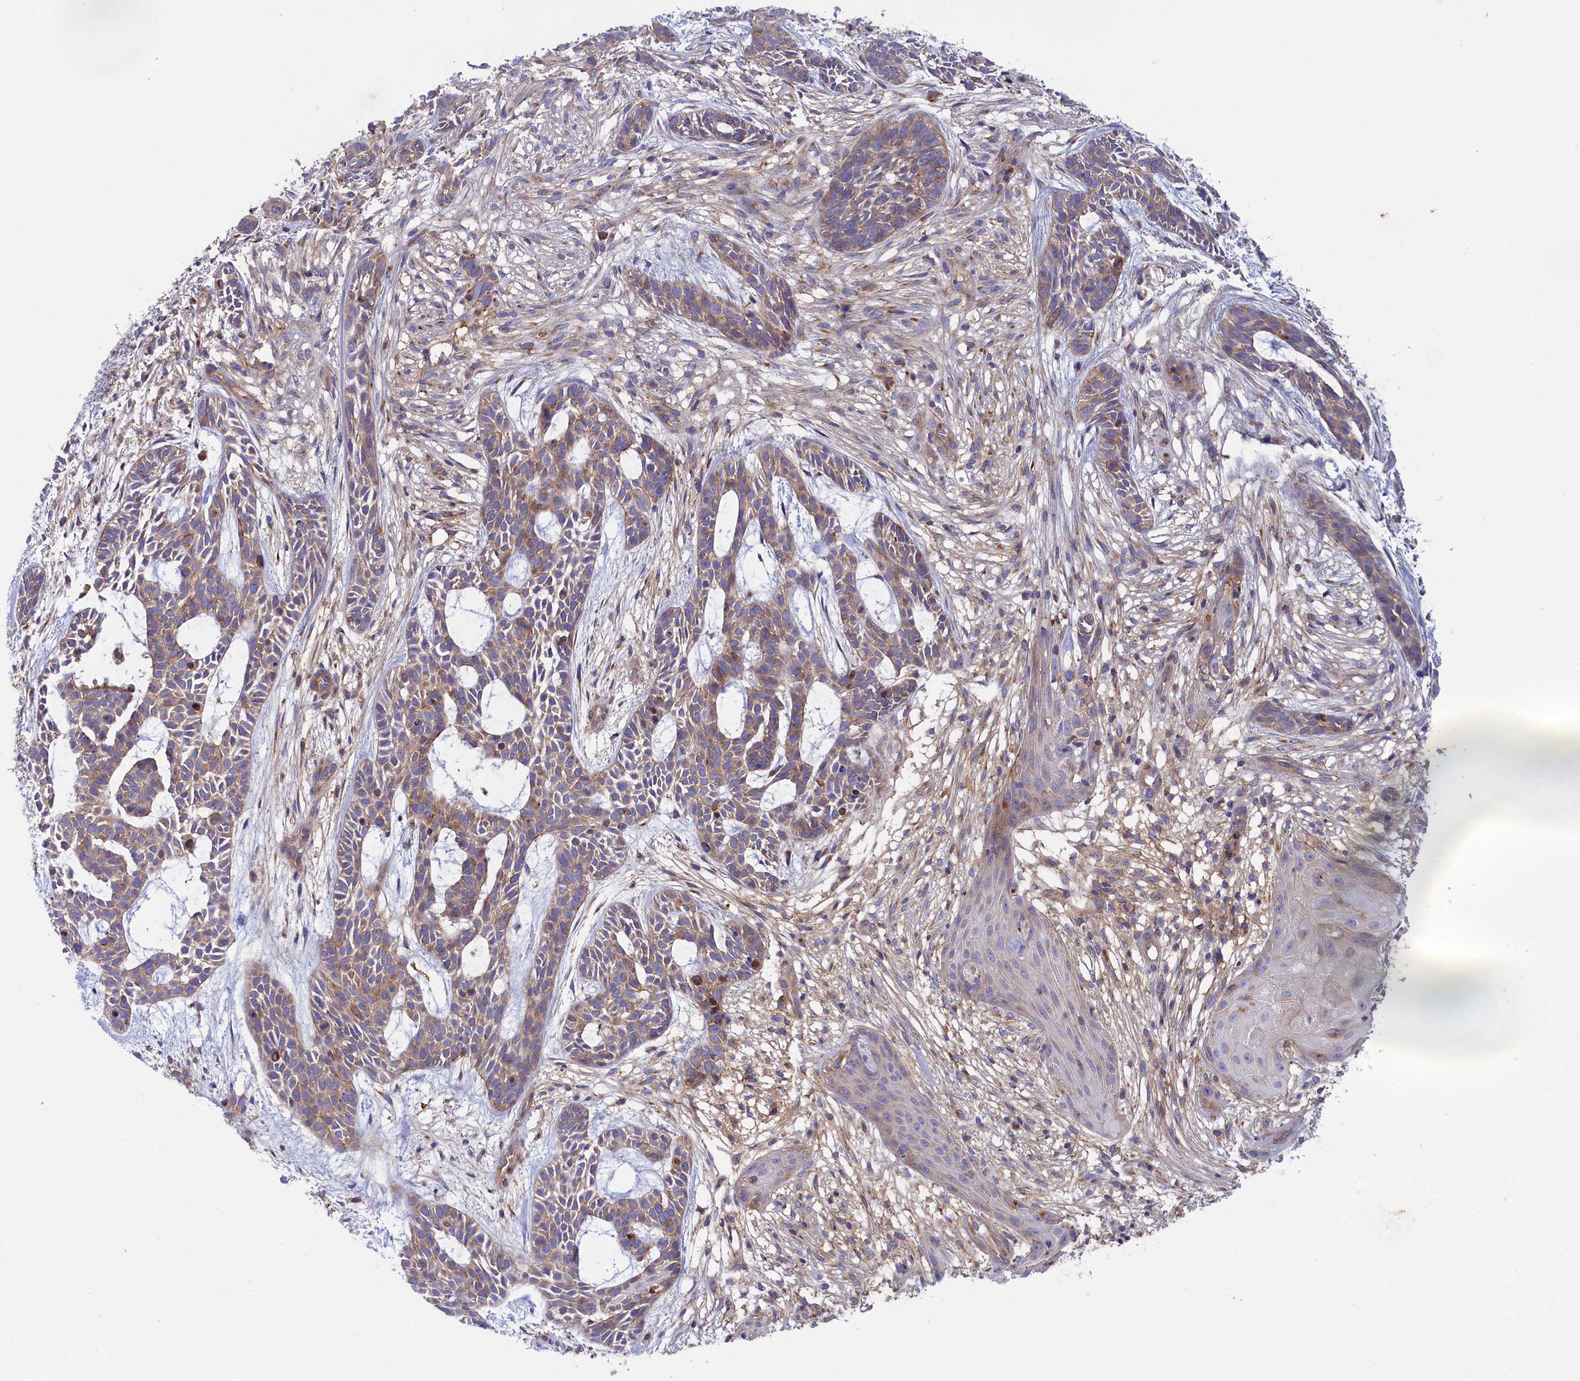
{"staining": {"intensity": "weak", "quantity": ">75%", "location": "cytoplasmic/membranous"}, "tissue": "skin cancer", "cell_type": "Tumor cells", "image_type": "cancer", "snomed": [{"axis": "morphology", "description": "Basal cell carcinoma"}, {"axis": "topography", "description": "Skin"}], "caption": "Immunohistochemical staining of skin basal cell carcinoma reveals weak cytoplasmic/membranous protein staining in about >75% of tumor cells.", "gene": "SCAMP4", "patient": {"sex": "male", "age": 89}}